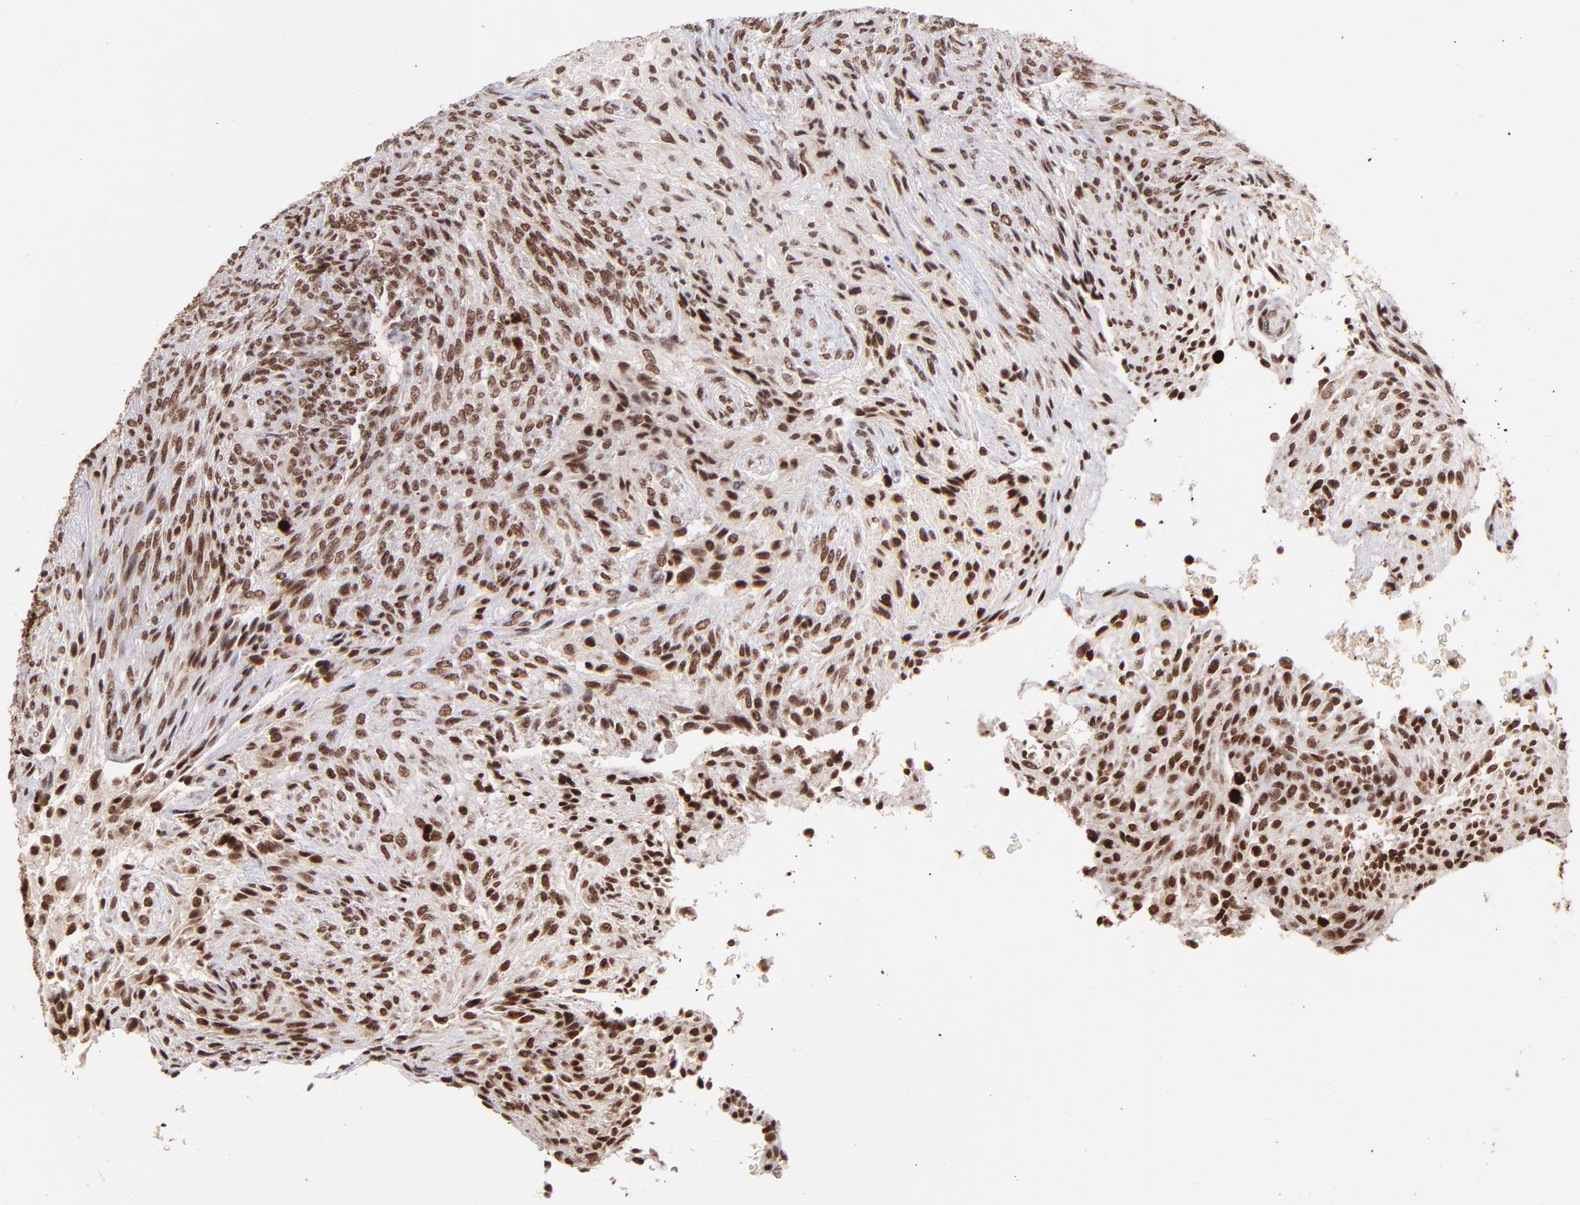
{"staining": {"intensity": "moderate", "quantity": ">75%", "location": "cytoplasmic/membranous,nuclear"}, "tissue": "glioma", "cell_type": "Tumor cells", "image_type": "cancer", "snomed": [{"axis": "morphology", "description": "Glioma, malignant, High grade"}, {"axis": "topography", "description": "Cerebral cortex"}], "caption": "DAB (3,3'-diaminobenzidine) immunohistochemical staining of malignant high-grade glioma reveals moderate cytoplasmic/membranous and nuclear protein expression in about >75% of tumor cells.", "gene": "ZFX", "patient": {"sex": "female", "age": 55}}